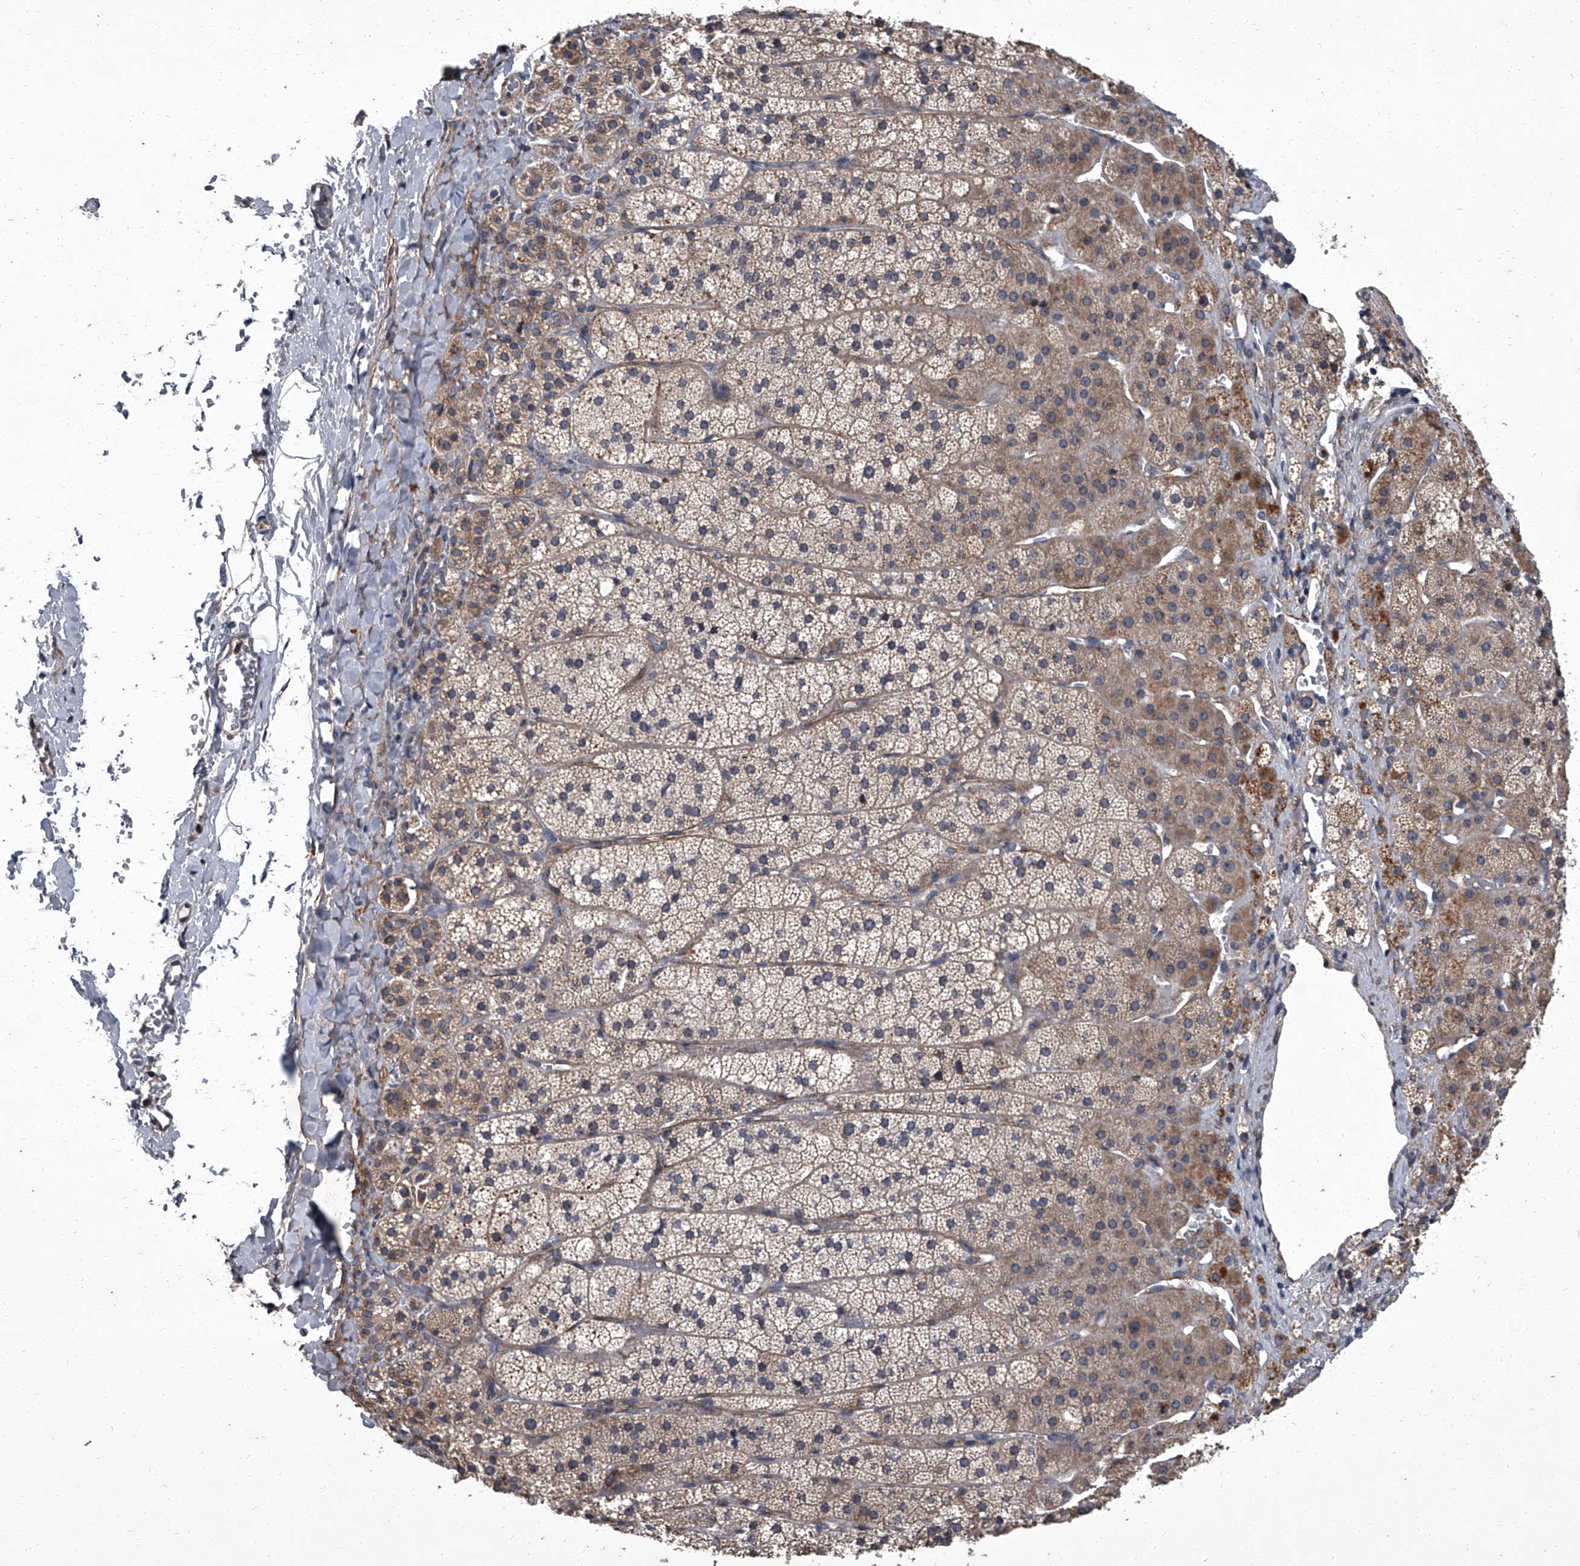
{"staining": {"intensity": "weak", "quantity": ">75%", "location": "cytoplasmic/membranous"}, "tissue": "adrenal gland", "cell_type": "Glandular cells", "image_type": "normal", "snomed": [{"axis": "morphology", "description": "Normal tissue, NOS"}, {"axis": "topography", "description": "Adrenal gland"}], "caption": "The histopathology image exhibits a brown stain indicating the presence of a protein in the cytoplasmic/membranous of glandular cells in adrenal gland. Nuclei are stained in blue.", "gene": "SIRT4", "patient": {"sex": "female", "age": 44}}